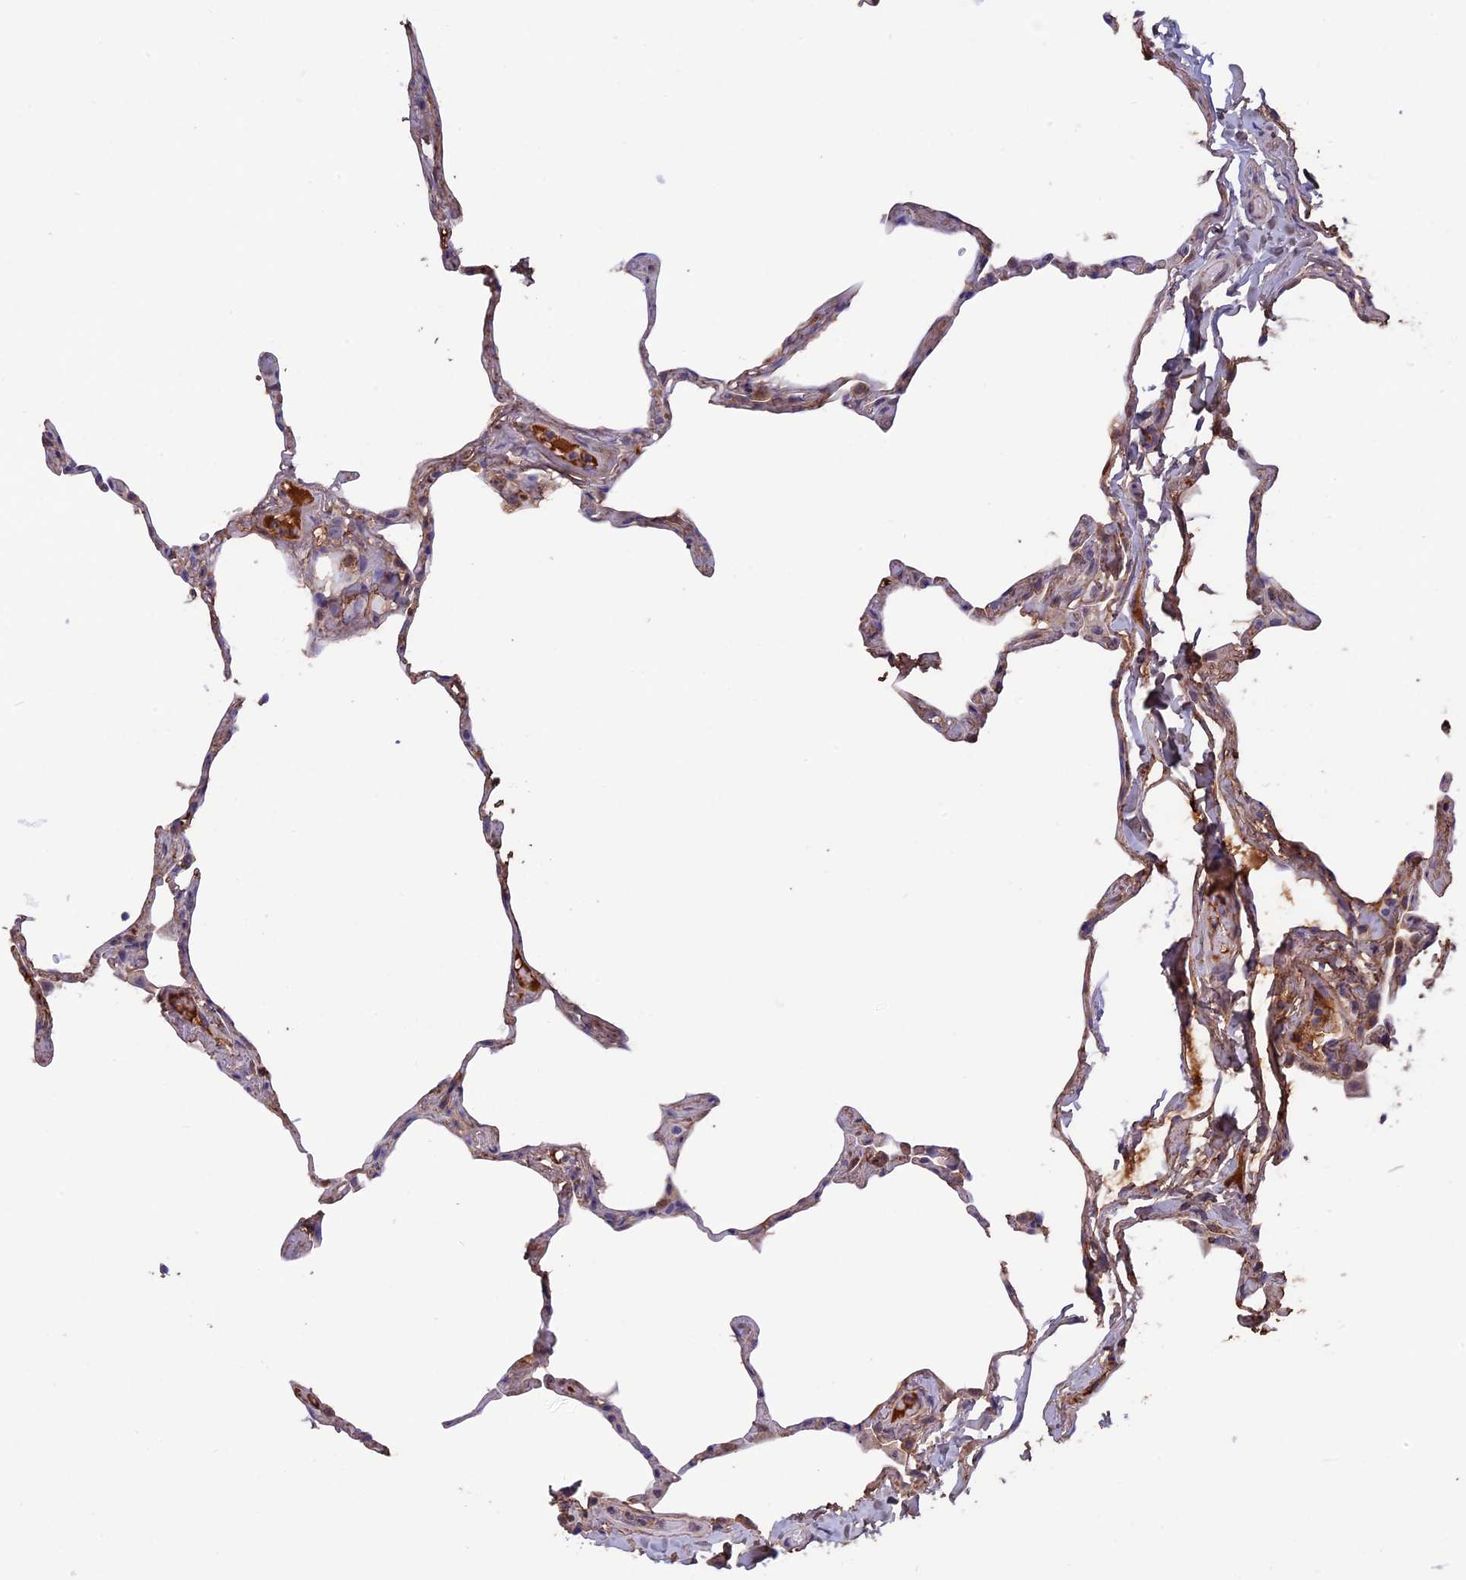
{"staining": {"intensity": "weak", "quantity": "<25%", "location": "cytoplasmic/membranous"}, "tissue": "lung", "cell_type": "Alveolar cells", "image_type": "normal", "snomed": [{"axis": "morphology", "description": "Normal tissue, NOS"}, {"axis": "topography", "description": "Lung"}], "caption": "The immunohistochemistry (IHC) micrograph has no significant positivity in alveolar cells of lung.", "gene": "COL4A3", "patient": {"sex": "male", "age": 65}}